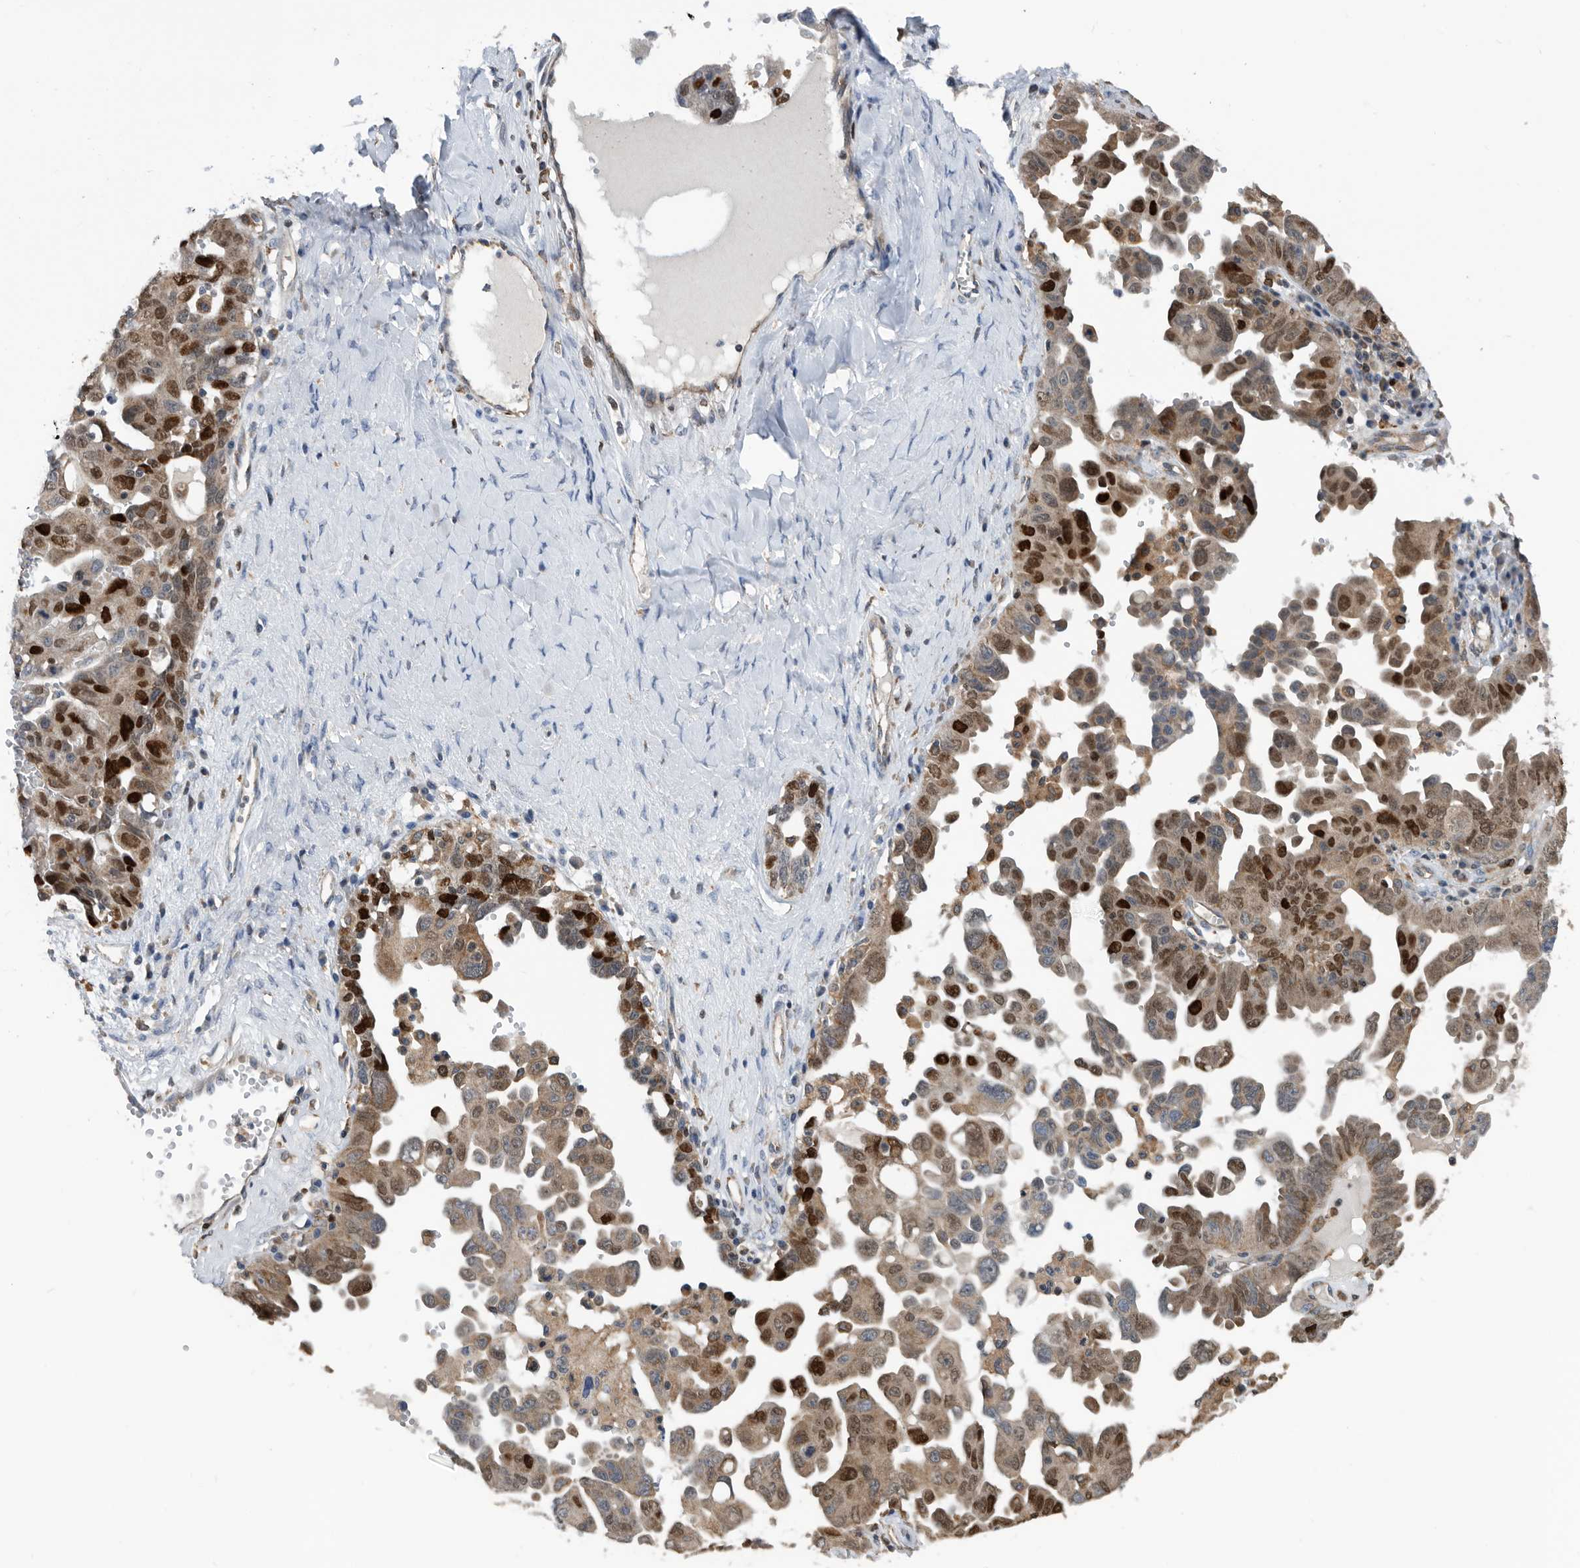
{"staining": {"intensity": "strong", "quantity": "25%-75%", "location": "cytoplasmic/membranous,nuclear"}, "tissue": "ovarian cancer", "cell_type": "Tumor cells", "image_type": "cancer", "snomed": [{"axis": "morphology", "description": "Carcinoma, endometroid"}, {"axis": "topography", "description": "Ovary"}], "caption": "Human ovarian cancer stained with a brown dye shows strong cytoplasmic/membranous and nuclear positive positivity in approximately 25%-75% of tumor cells.", "gene": "ATAD2", "patient": {"sex": "female", "age": 62}}